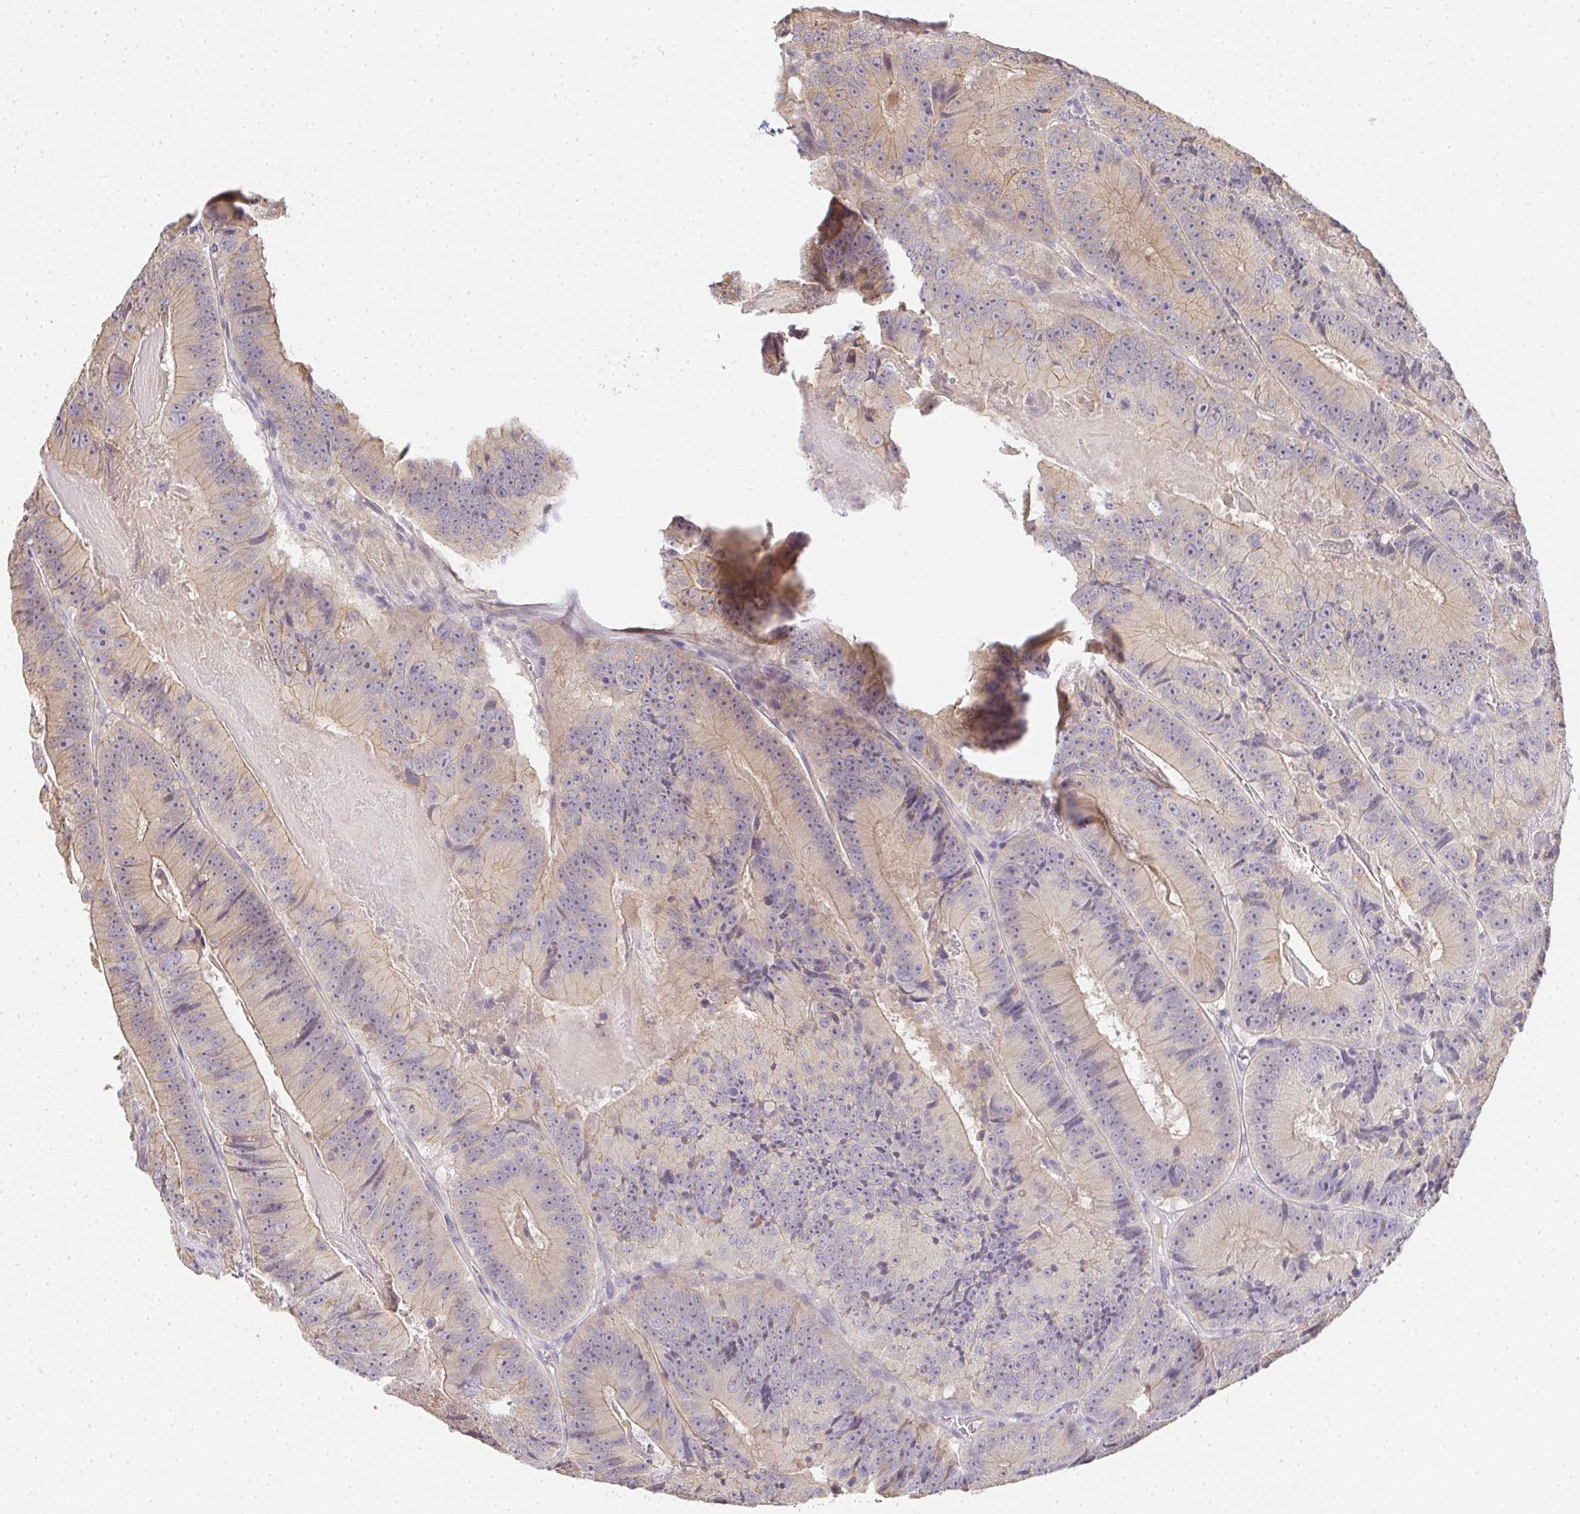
{"staining": {"intensity": "weak", "quantity": "25%-75%", "location": "cytoplasmic/membranous"}, "tissue": "colorectal cancer", "cell_type": "Tumor cells", "image_type": "cancer", "snomed": [{"axis": "morphology", "description": "Adenocarcinoma, NOS"}, {"axis": "topography", "description": "Colon"}], "caption": "About 25%-75% of tumor cells in human colorectal cancer demonstrate weak cytoplasmic/membranous protein staining as visualized by brown immunohistochemical staining.", "gene": "SLC35B3", "patient": {"sex": "female", "age": 86}}